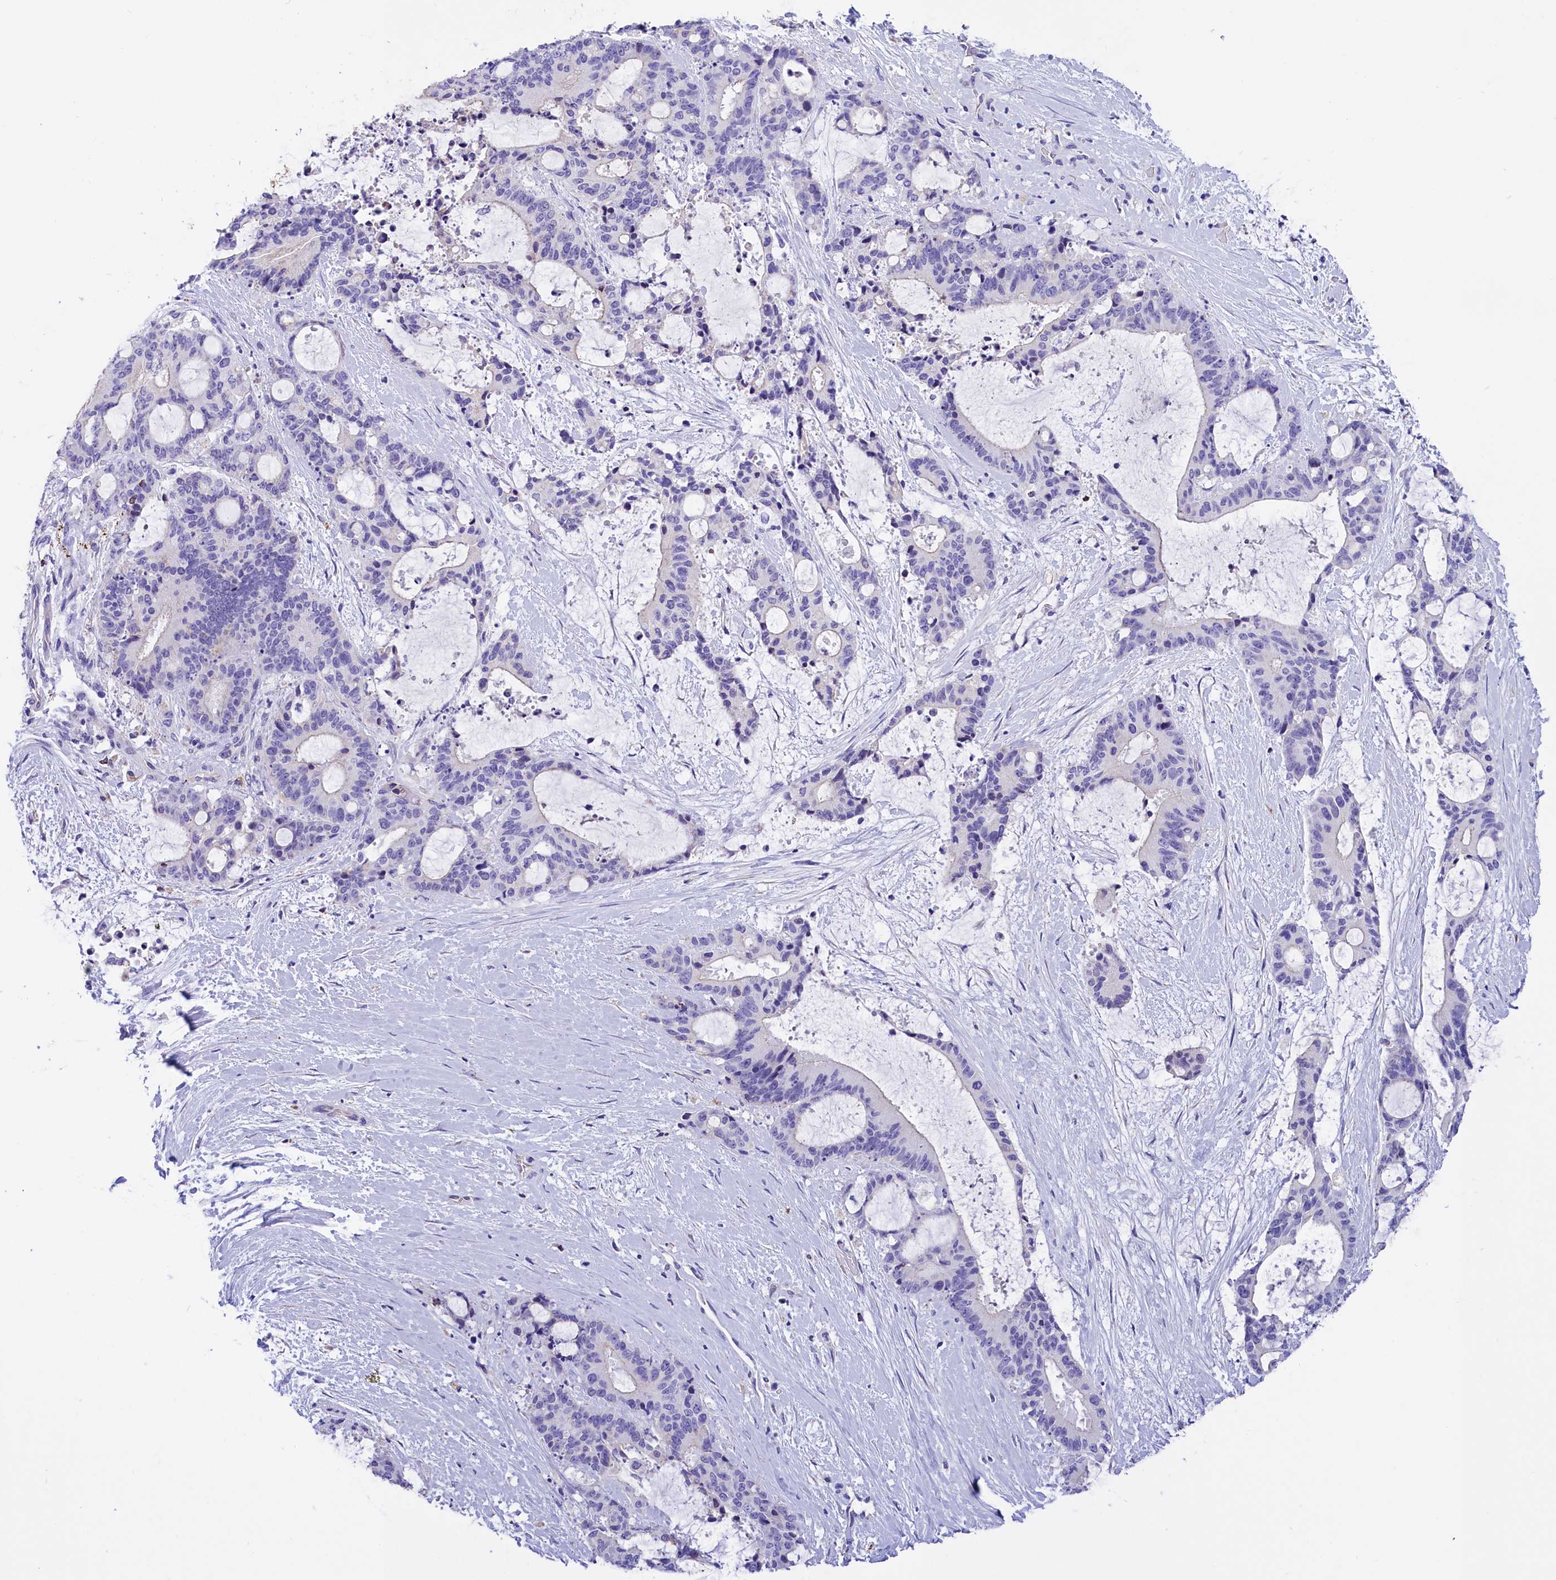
{"staining": {"intensity": "negative", "quantity": "none", "location": "none"}, "tissue": "liver cancer", "cell_type": "Tumor cells", "image_type": "cancer", "snomed": [{"axis": "morphology", "description": "Normal tissue, NOS"}, {"axis": "morphology", "description": "Cholangiocarcinoma"}, {"axis": "topography", "description": "Liver"}, {"axis": "topography", "description": "Peripheral nerve tissue"}], "caption": "DAB (3,3'-diaminobenzidine) immunohistochemical staining of liver cancer (cholangiocarcinoma) shows no significant positivity in tumor cells. (DAB (3,3'-diaminobenzidine) immunohistochemistry (IHC), high magnification).", "gene": "ABAT", "patient": {"sex": "female", "age": 73}}